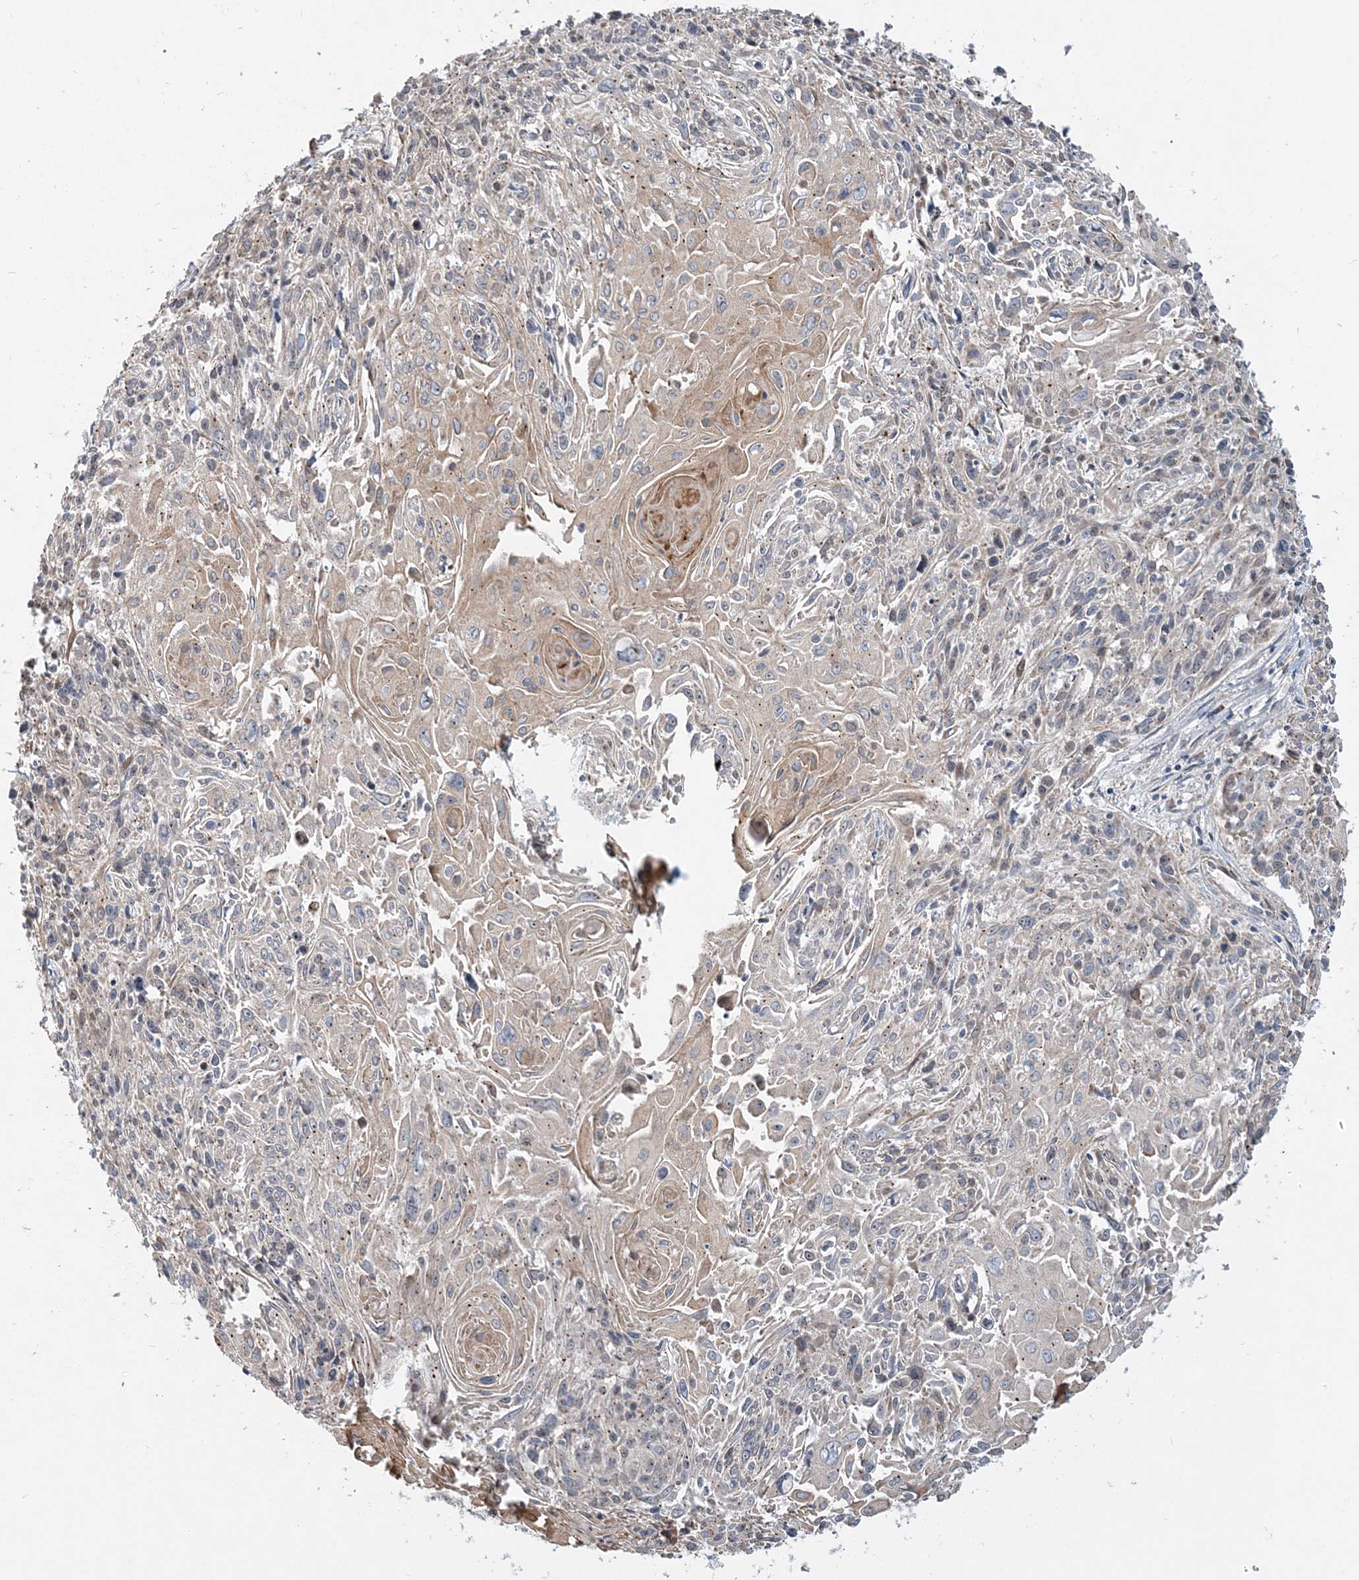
{"staining": {"intensity": "weak", "quantity": "<25%", "location": "cytoplasmic/membranous"}, "tissue": "cervical cancer", "cell_type": "Tumor cells", "image_type": "cancer", "snomed": [{"axis": "morphology", "description": "Squamous cell carcinoma, NOS"}, {"axis": "topography", "description": "Cervix"}], "caption": "Immunohistochemical staining of human squamous cell carcinoma (cervical) shows no significant positivity in tumor cells.", "gene": "CXXC5", "patient": {"sex": "female", "age": 51}}